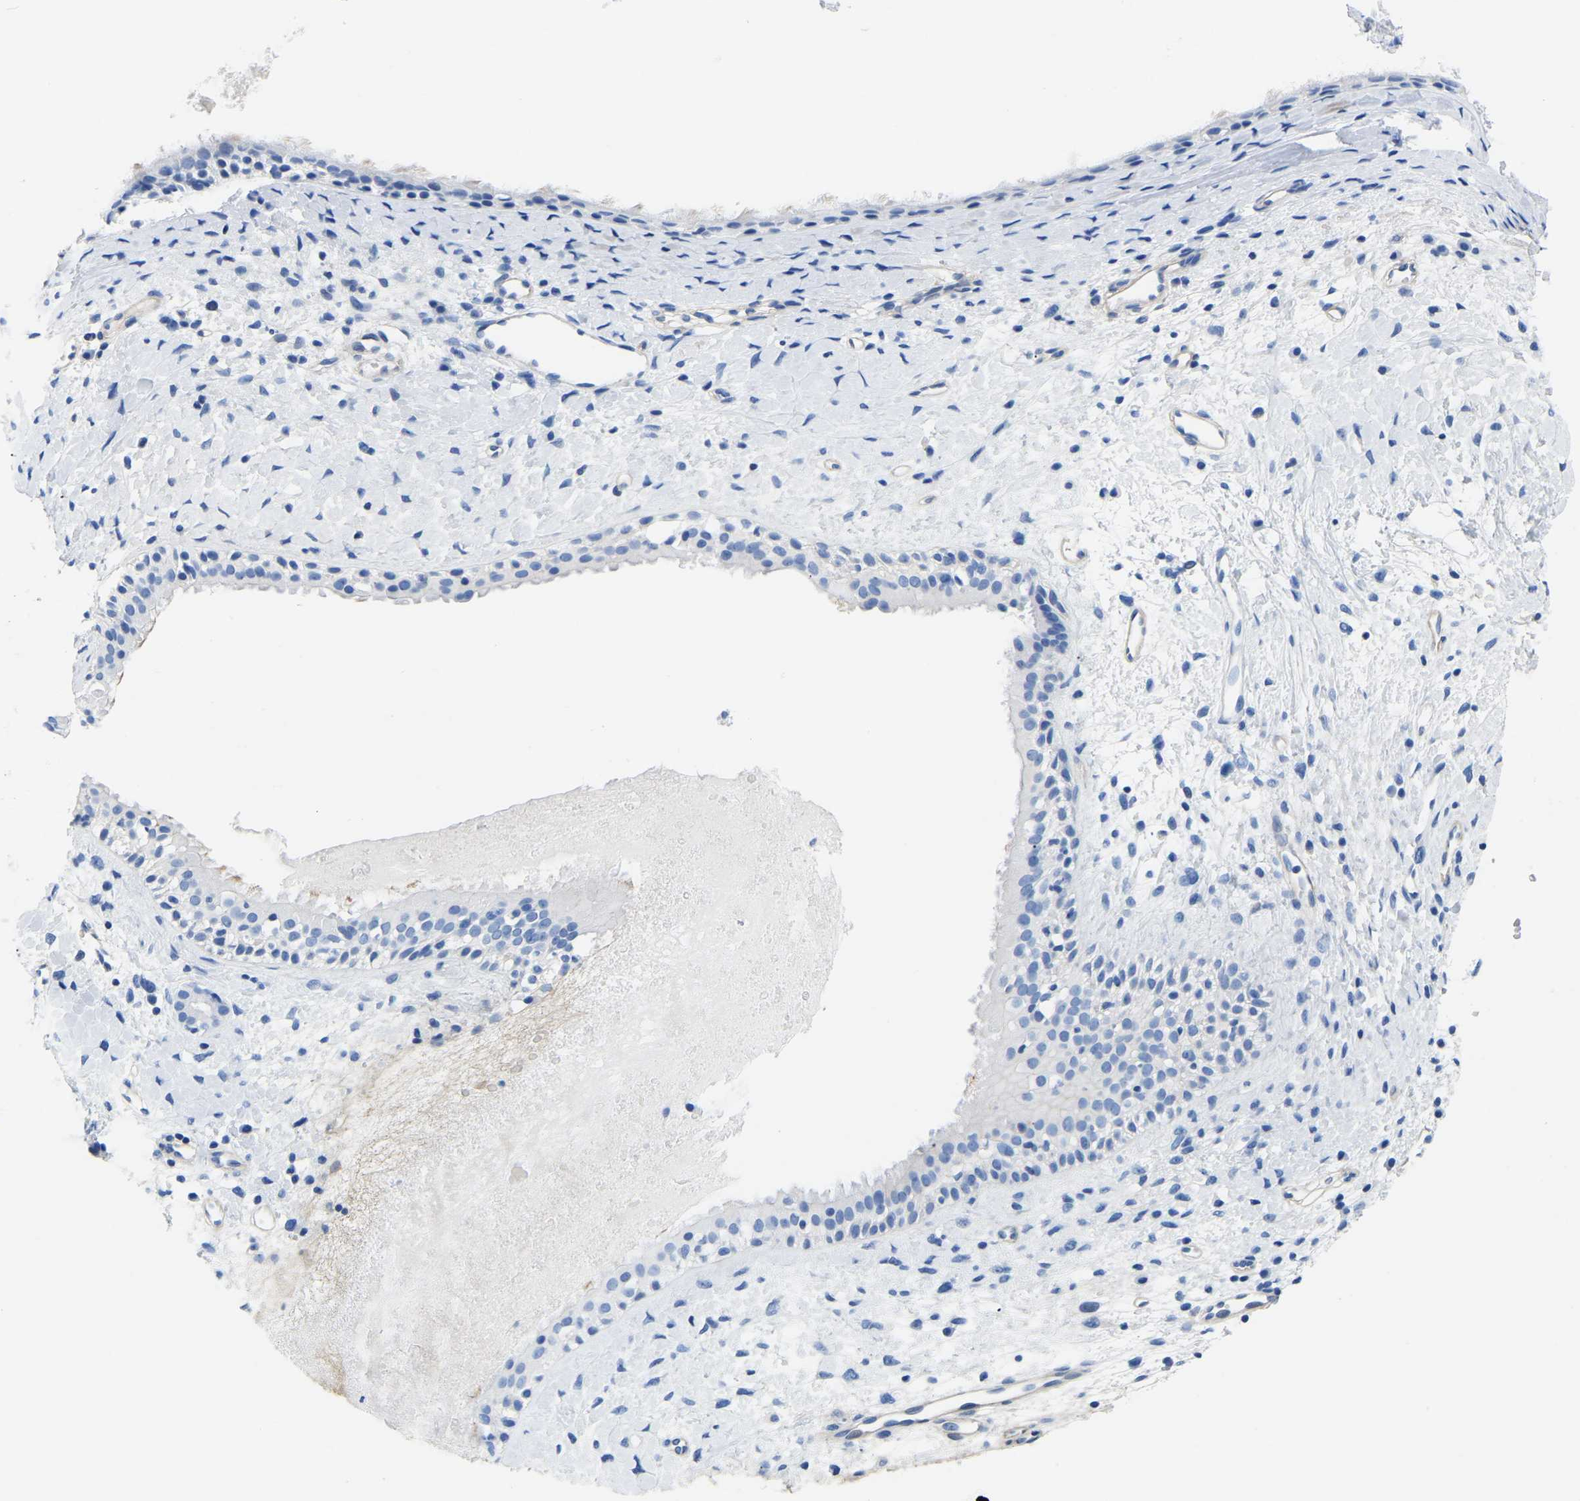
{"staining": {"intensity": "negative", "quantity": "none", "location": "none"}, "tissue": "nasopharynx", "cell_type": "Respiratory epithelial cells", "image_type": "normal", "snomed": [{"axis": "morphology", "description": "Normal tissue, NOS"}, {"axis": "topography", "description": "Nasopharynx"}], "caption": "An IHC histopathology image of unremarkable nasopharynx is shown. There is no staining in respiratory epithelial cells of nasopharynx.", "gene": "UPK3A", "patient": {"sex": "male", "age": 22}}